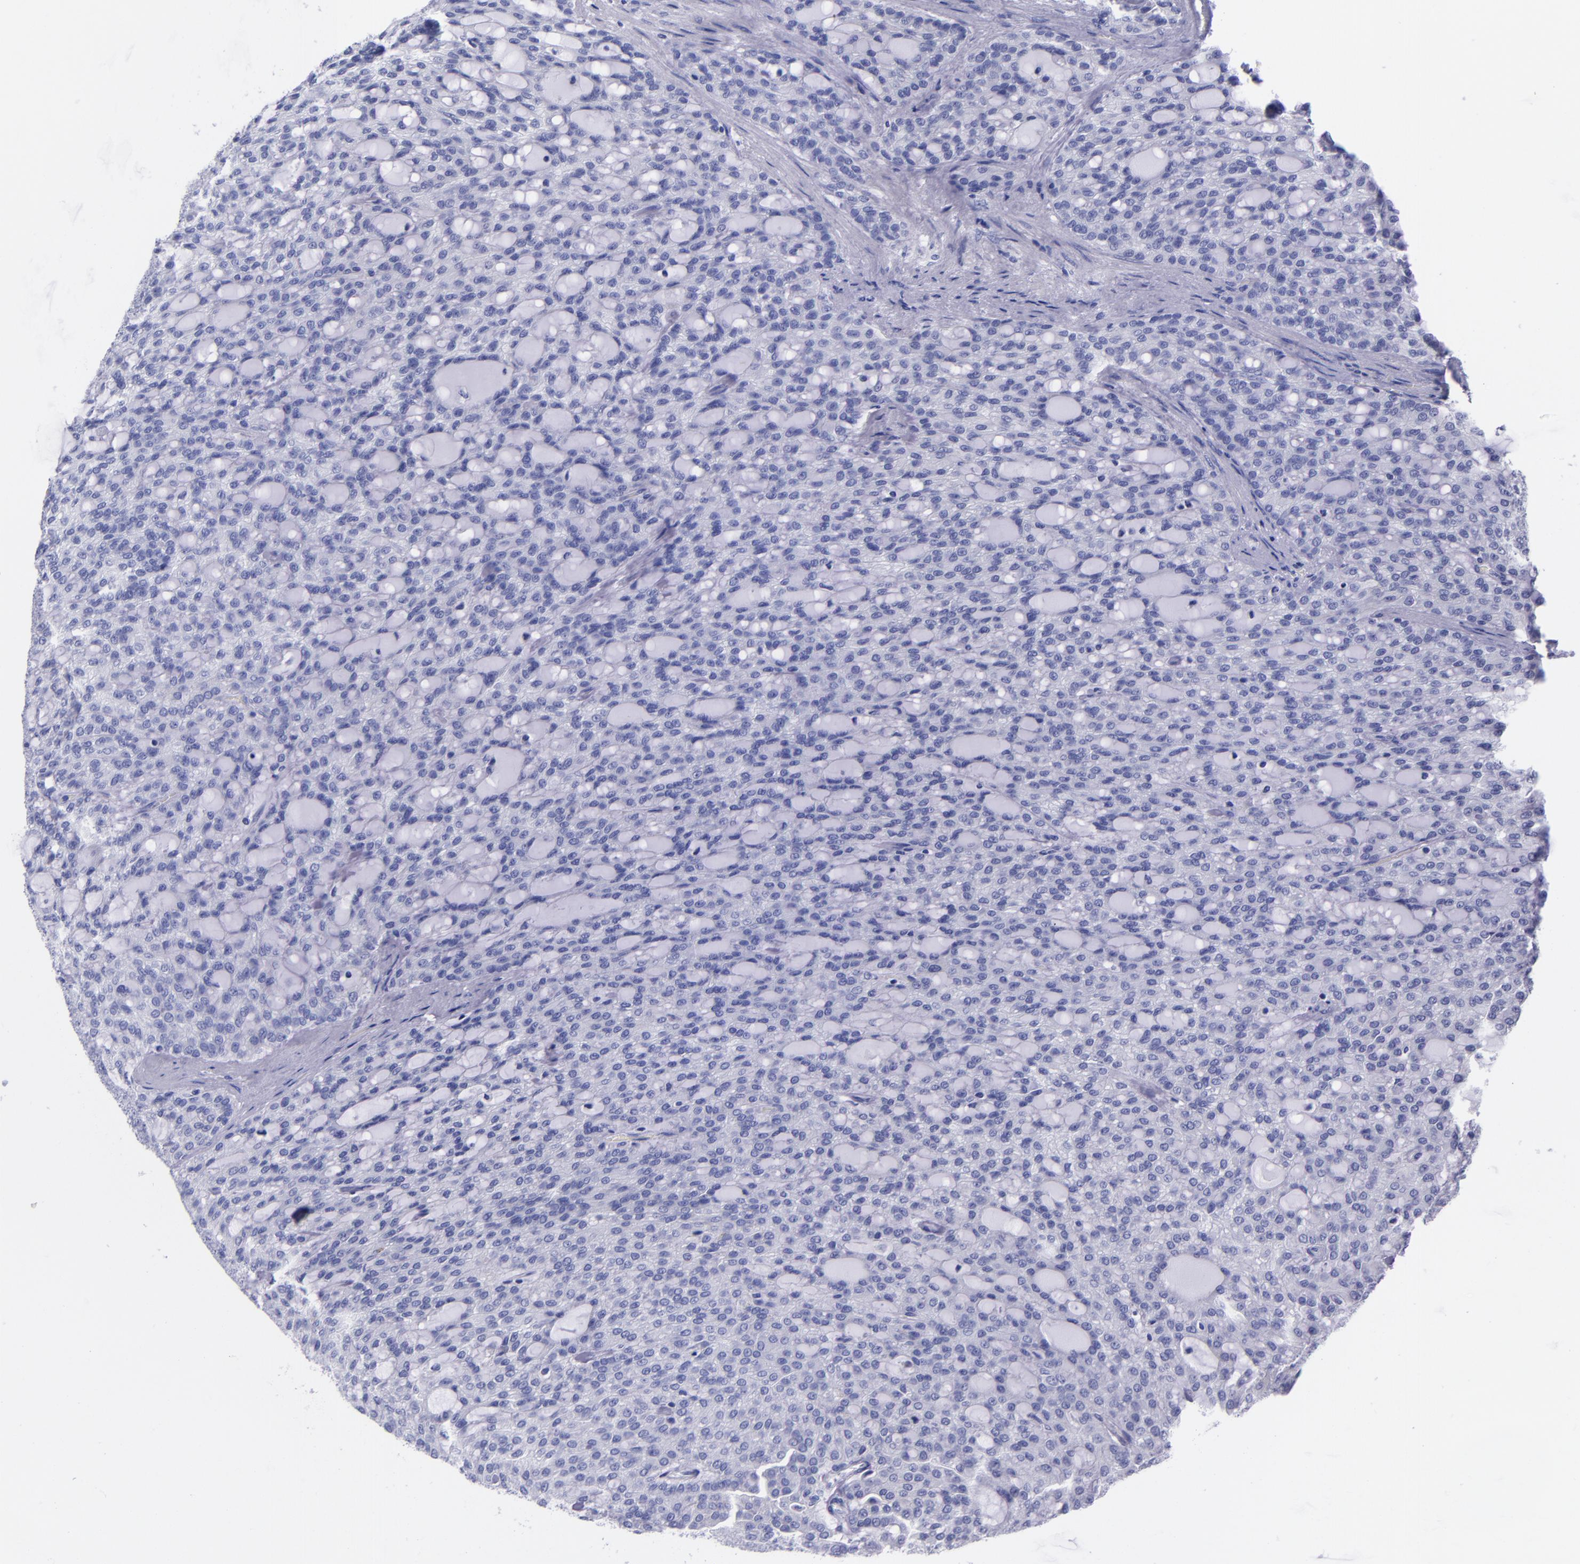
{"staining": {"intensity": "negative", "quantity": "none", "location": "none"}, "tissue": "renal cancer", "cell_type": "Tumor cells", "image_type": "cancer", "snomed": [{"axis": "morphology", "description": "Adenocarcinoma, NOS"}, {"axis": "topography", "description": "Kidney"}], "caption": "Immunohistochemistry micrograph of renal cancer stained for a protein (brown), which displays no expression in tumor cells.", "gene": "SV2A", "patient": {"sex": "male", "age": 63}}